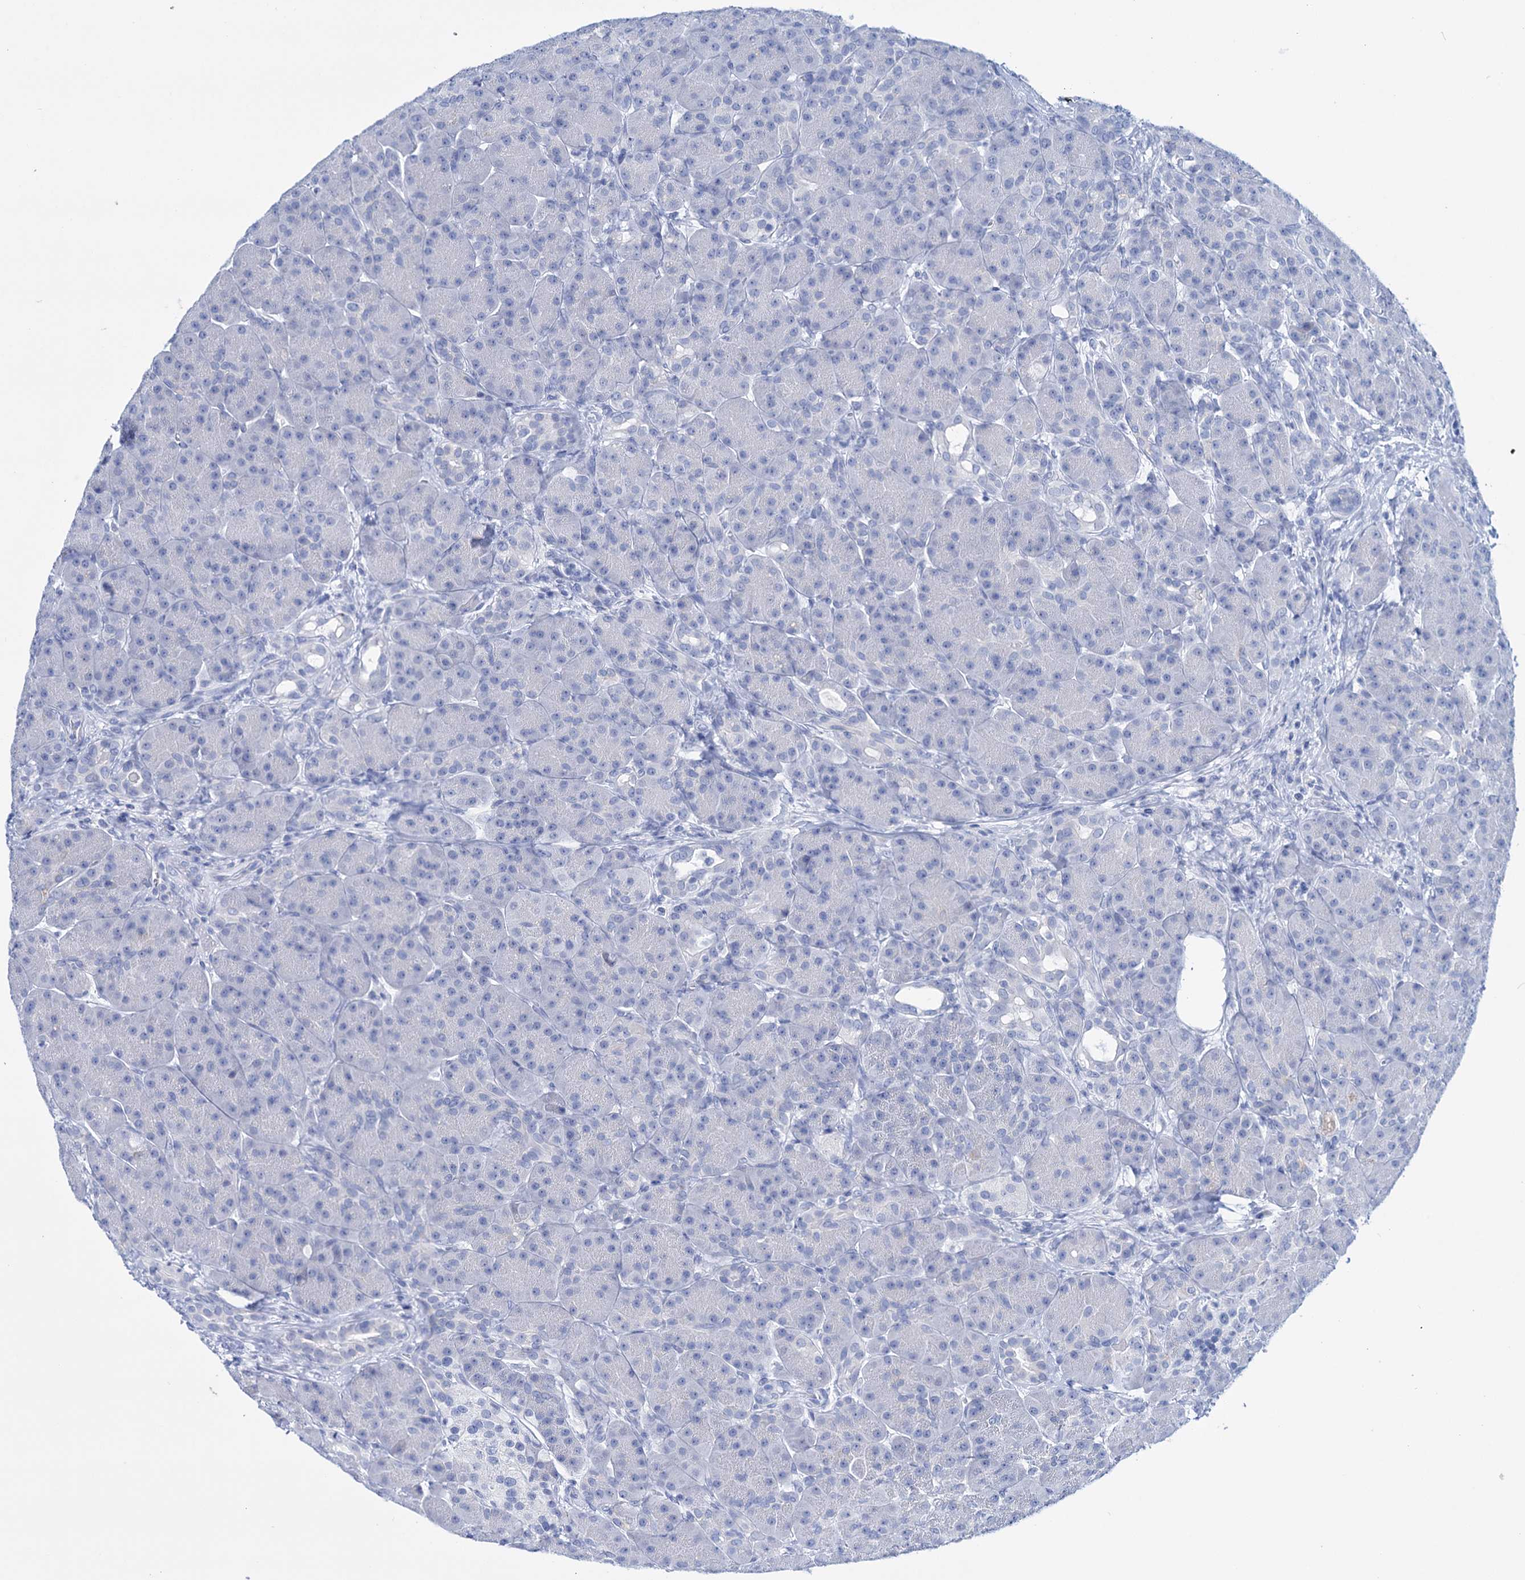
{"staining": {"intensity": "negative", "quantity": "none", "location": "none"}, "tissue": "pancreas", "cell_type": "Exocrine glandular cells", "image_type": "normal", "snomed": [{"axis": "morphology", "description": "Normal tissue, NOS"}, {"axis": "topography", "description": "Pancreas"}], "caption": "An immunohistochemistry photomicrograph of benign pancreas is shown. There is no staining in exocrine glandular cells of pancreas. (DAB (3,3'-diaminobenzidine) immunohistochemistry (IHC) with hematoxylin counter stain).", "gene": "FBXW12", "patient": {"sex": "male", "age": 63}}